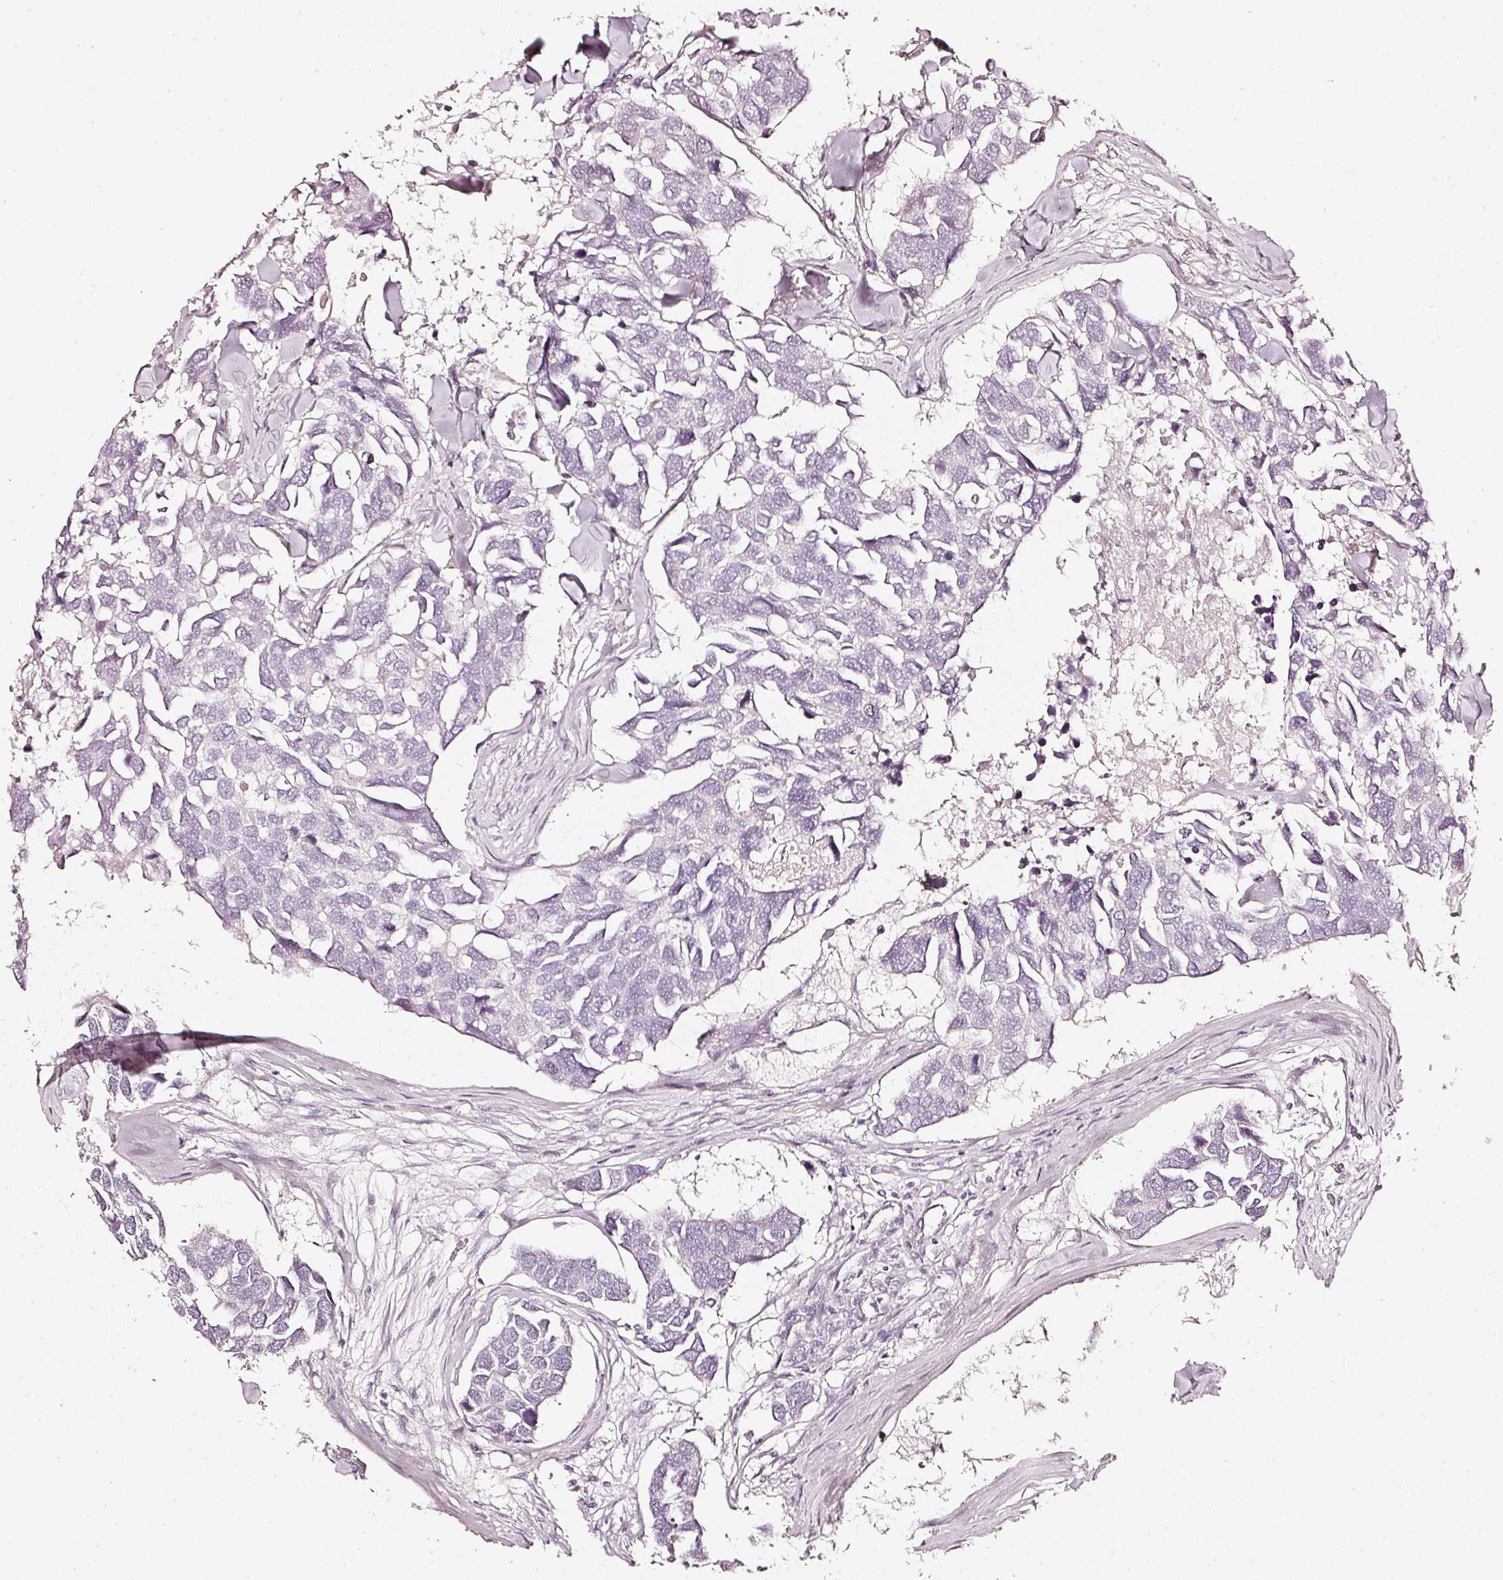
{"staining": {"intensity": "negative", "quantity": "none", "location": "none"}, "tissue": "breast cancer", "cell_type": "Tumor cells", "image_type": "cancer", "snomed": [{"axis": "morphology", "description": "Duct carcinoma"}, {"axis": "topography", "description": "Breast"}], "caption": "Histopathology image shows no protein positivity in tumor cells of breast infiltrating ductal carcinoma tissue. Brightfield microscopy of immunohistochemistry (IHC) stained with DAB (3,3'-diaminobenzidine) (brown) and hematoxylin (blue), captured at high magnification.", "gene": "CNP", "patient": {"sex": "female", "age": 83}}